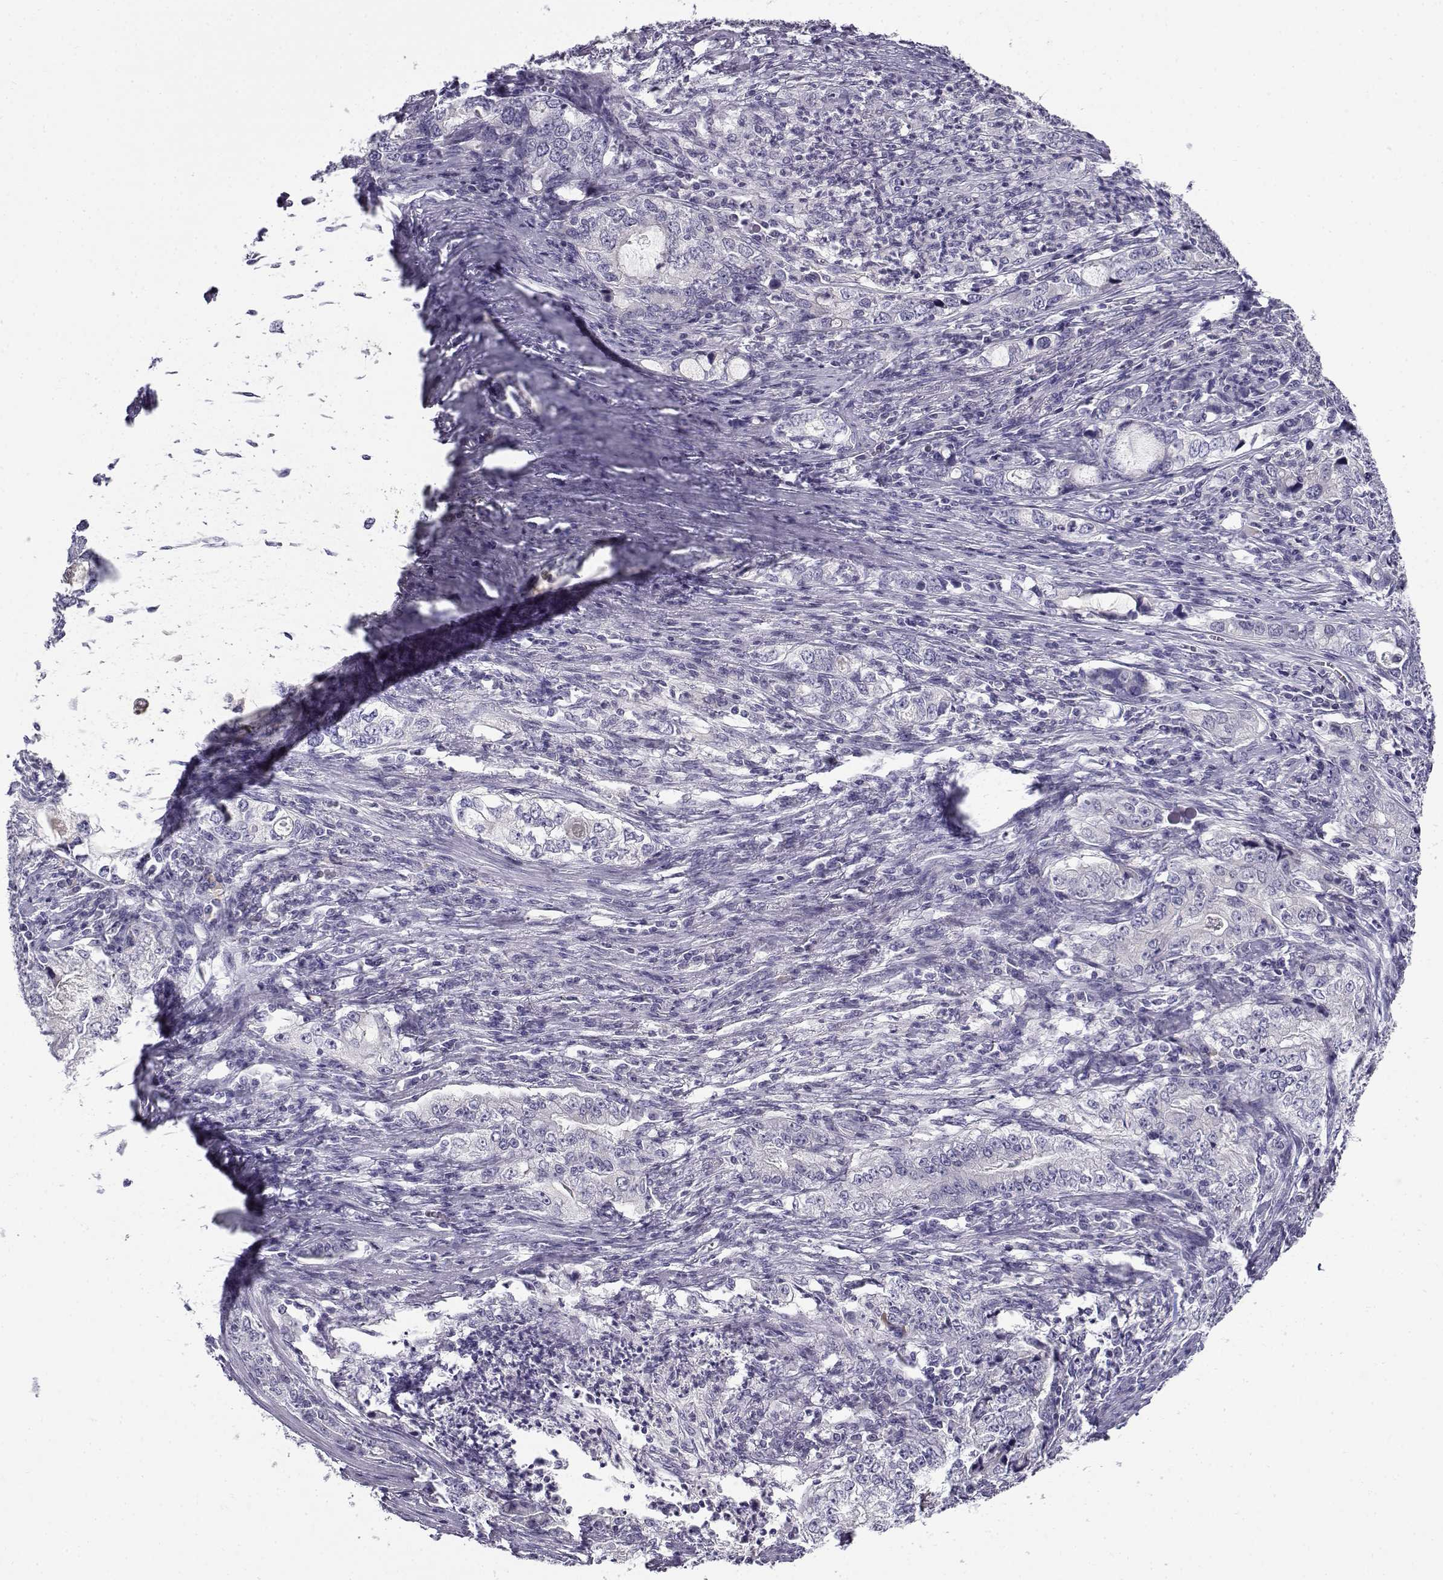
{"staining": {"intensity": "negative", "quantity": "none", "location": "none"}, "tissue": "stomach cancer", "cell_type": "Tumor cells", "image_type": "cancer", "snomed": [{"axis": "morphology", "description": "Adenocarcinoma, NOS"}, {"axis": "topography", "description": "Stomach, lower"}], "caption": "Stomach adenocarcinoma was stained to show a protein in brown. There is no significant positivity in tumor cells.", "gene": "FAM166A", "patient": {"sex": "female", "age": 72}}